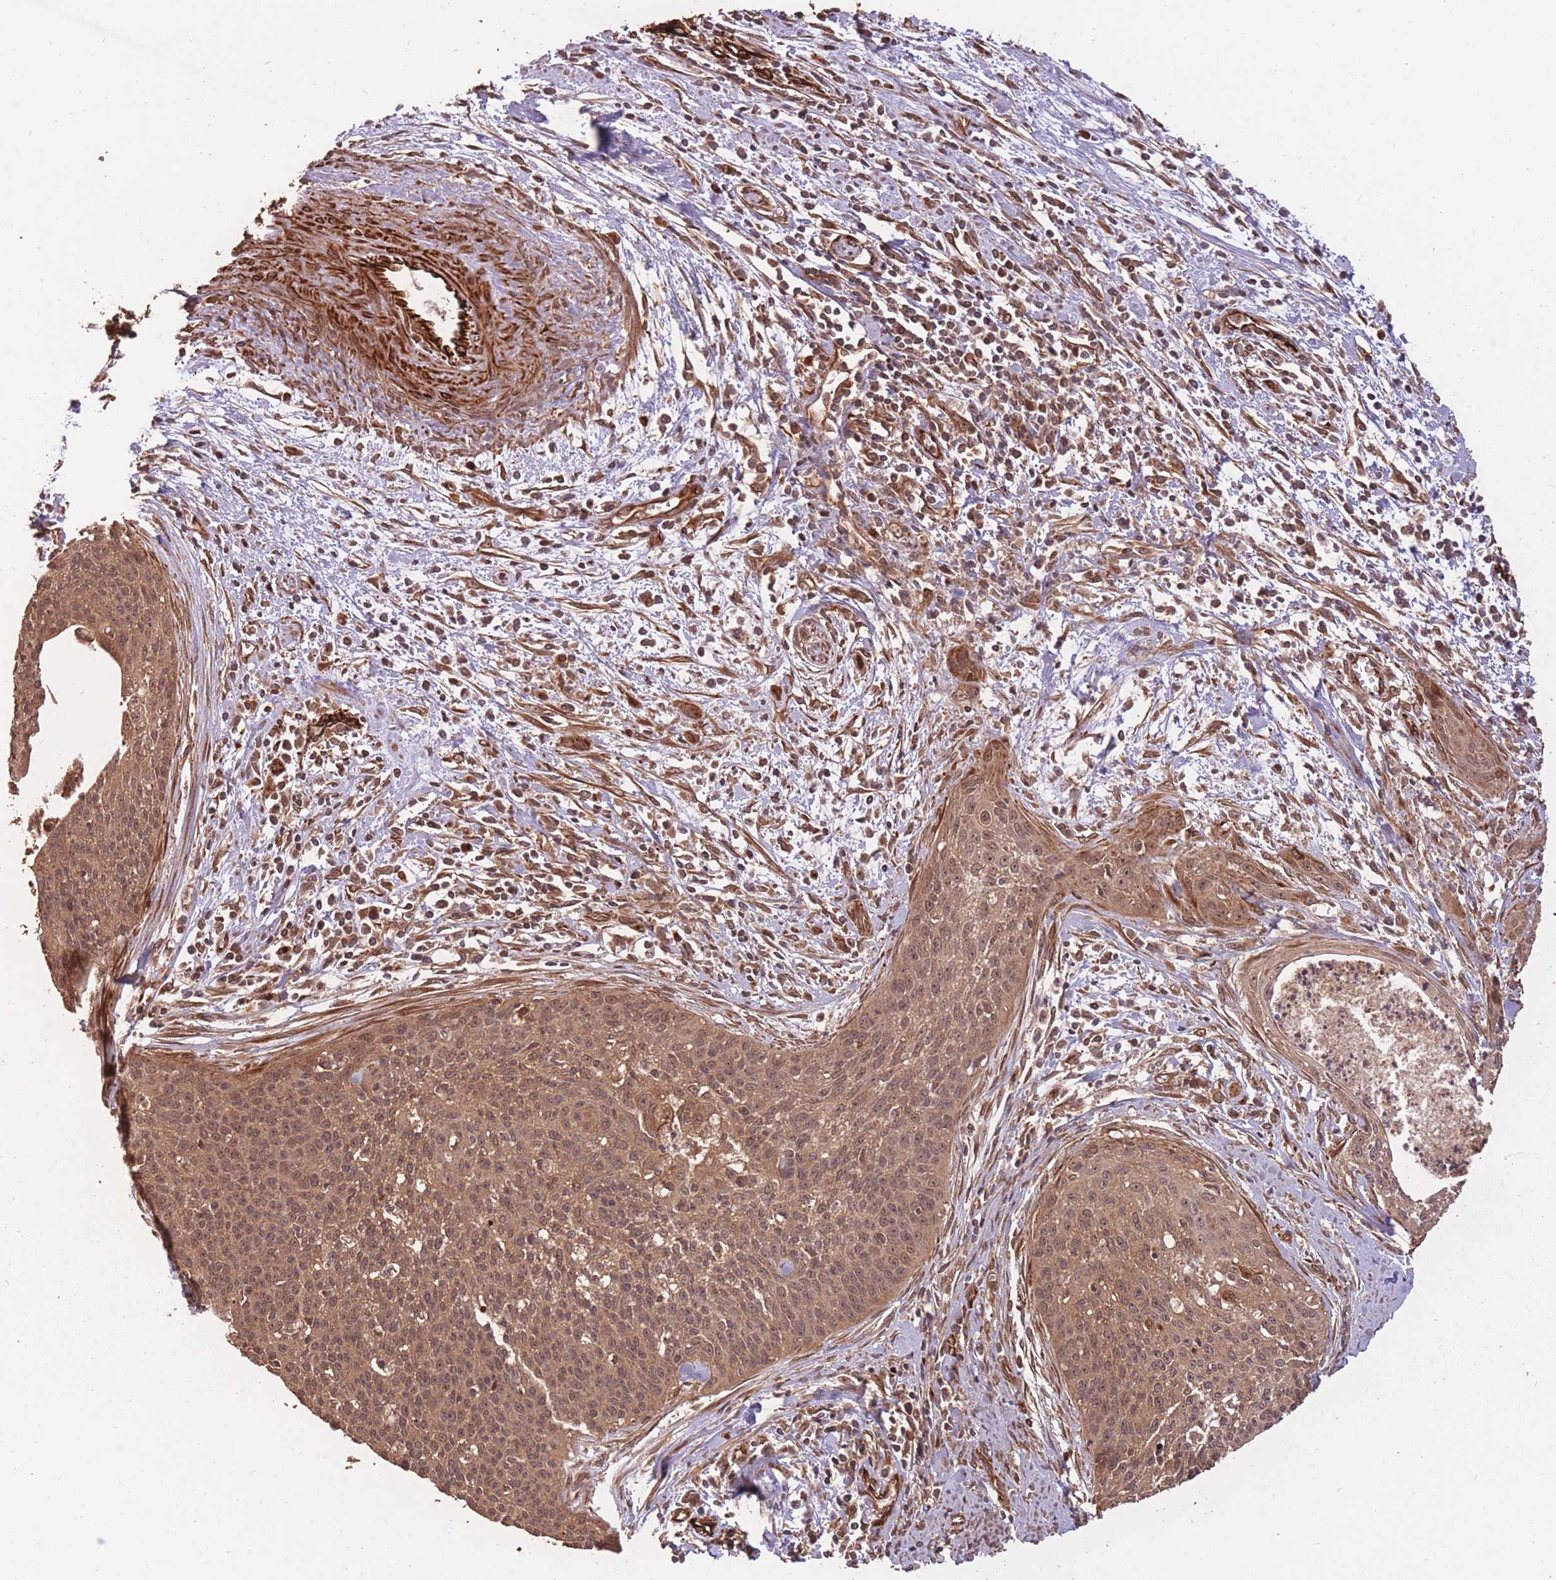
{"staining": {"intensity": "moderate", "quantity": ">75%", "location": "cytoplasmic/membranous,nuclear"}, "tissue": "cervical cancer", "cell_type": "Tumor cells", "image_type": "cancer", "snomed": [{"axis": "morphology", "description": "Squamous cell carcinoma, NOS"}, {"axis": "topography", "description": "Cervix"}], "caption": "This photomicrograph shows cervical squamous cell carcinoma stained with immunohistochemistry (IHC) to label a protein in brown. The cytoplasmic/membranous and nuclear of tumor cells show moderate positivity for the protein. Nuclei are counter-stained blue.", "gene": "ERBB3", "patient": {"sex": "female", "age": 55}}